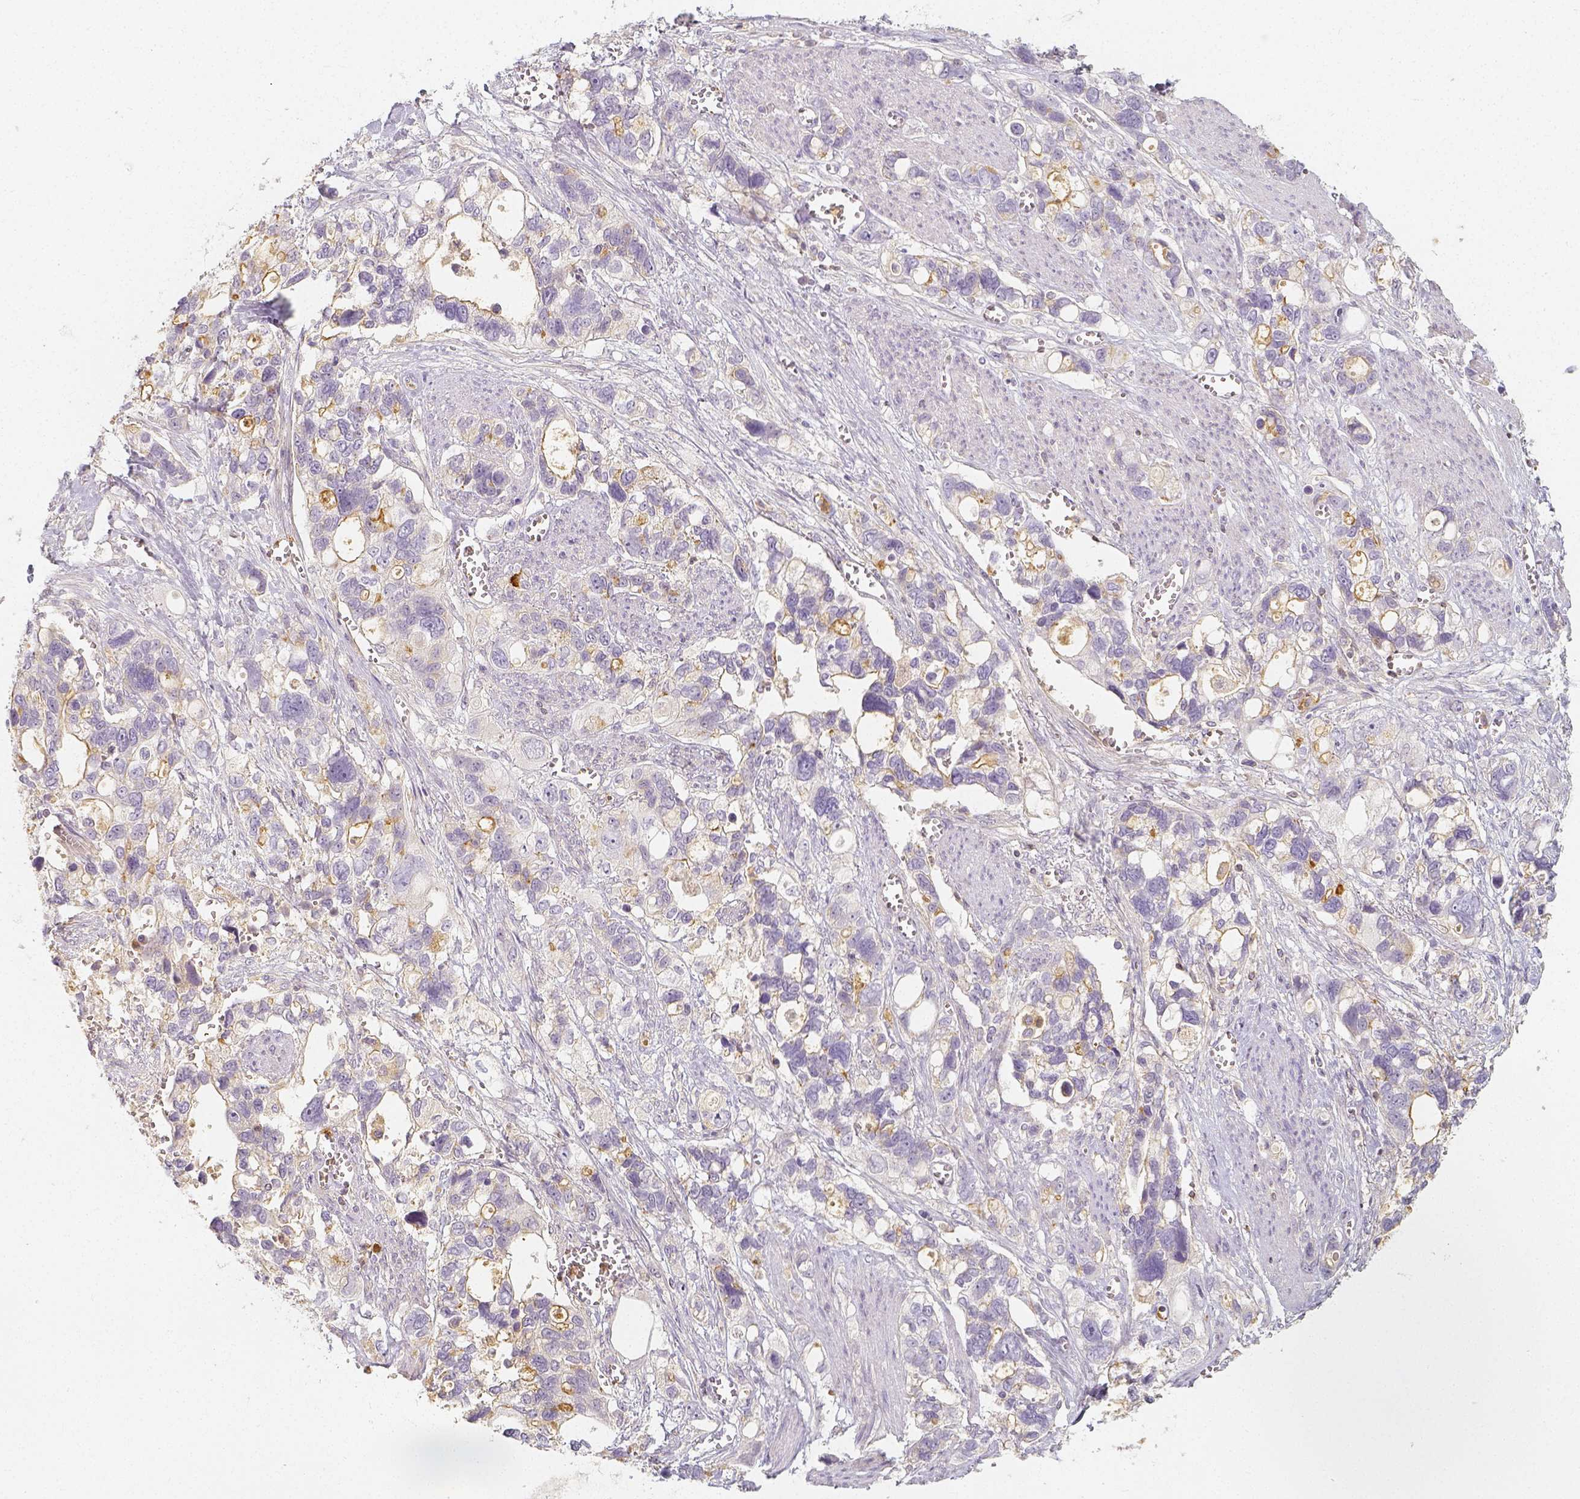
{"staining": {"intensity": "moderate", "quantity": "<25%", "location": "cytoplasmic/membranous"}, "tissue": "stomach cancer", "cell_type": "Tumor cells", "image_type": "cancer", "snomed": [{"axis": "morphology", "description": "Adenocarcinoma, NOS"}, {"axis": "topography", "description": "Stomach, upper"}], "caption": "Adenocarcinoma (stomach) stained with DAB (3,3'-diaminobenzidine) immunohistochemistry (IHC) exhibits low levels of moderate cytoplasmic/membranous expression in about <25% of tumor cells. Nuclei are stained in blue.", "gene": "PTPRJ", "patient": {"sex": "female", "age": 81}}